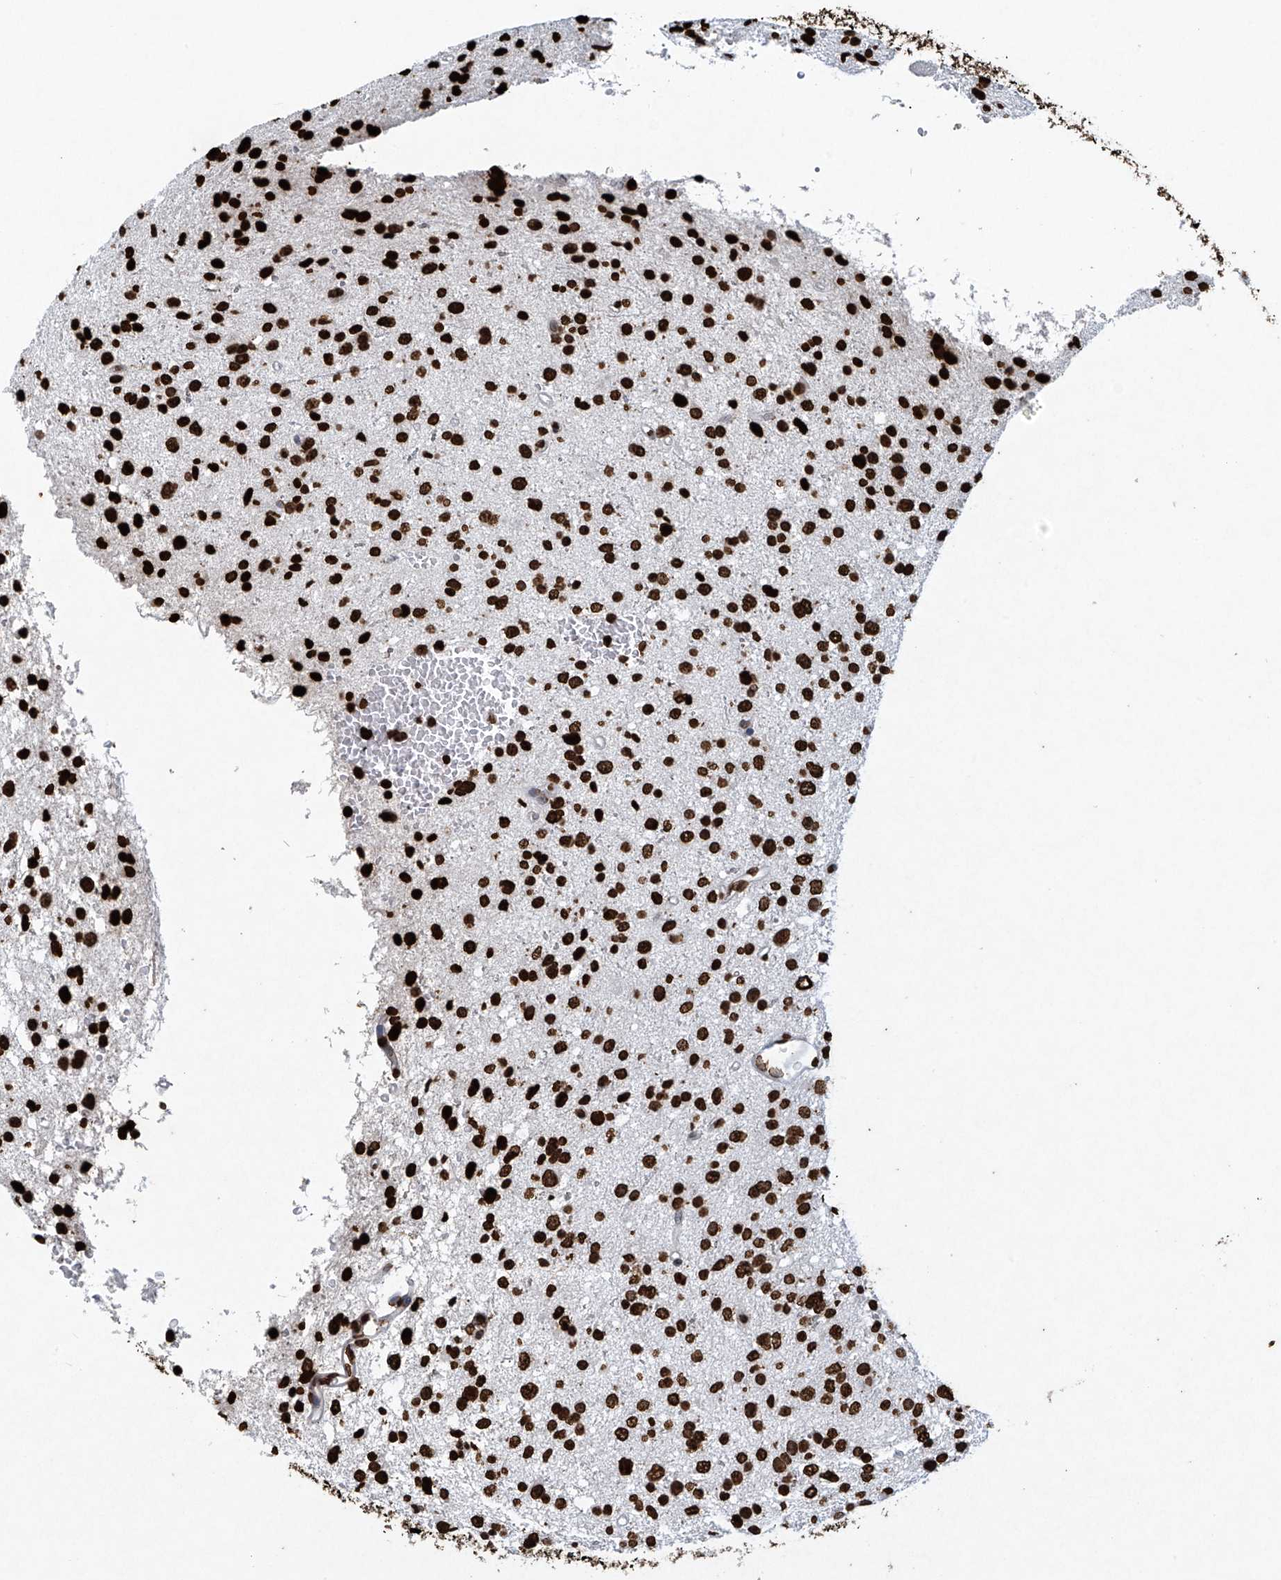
{"staining": {"intensity": "strong", "quantity": ">75%", "location": "nuclear"}, "tissue": "glioma", "cell_type": "Tumor cells", "image_type": "cancer", "snomed": [{"axis": "morphology", "description": "Glioma, malignant, Low grade"}, {"axis": "topography", "description": "Brain"}], "caption": "Approximately >75% of tumor cells in human glioma demonstrate strong nuclear protein staining as visualized by brown immunohistochemical staining.", "gene": "H3-3A", "patient": {"sex": "female", "age": 37}}